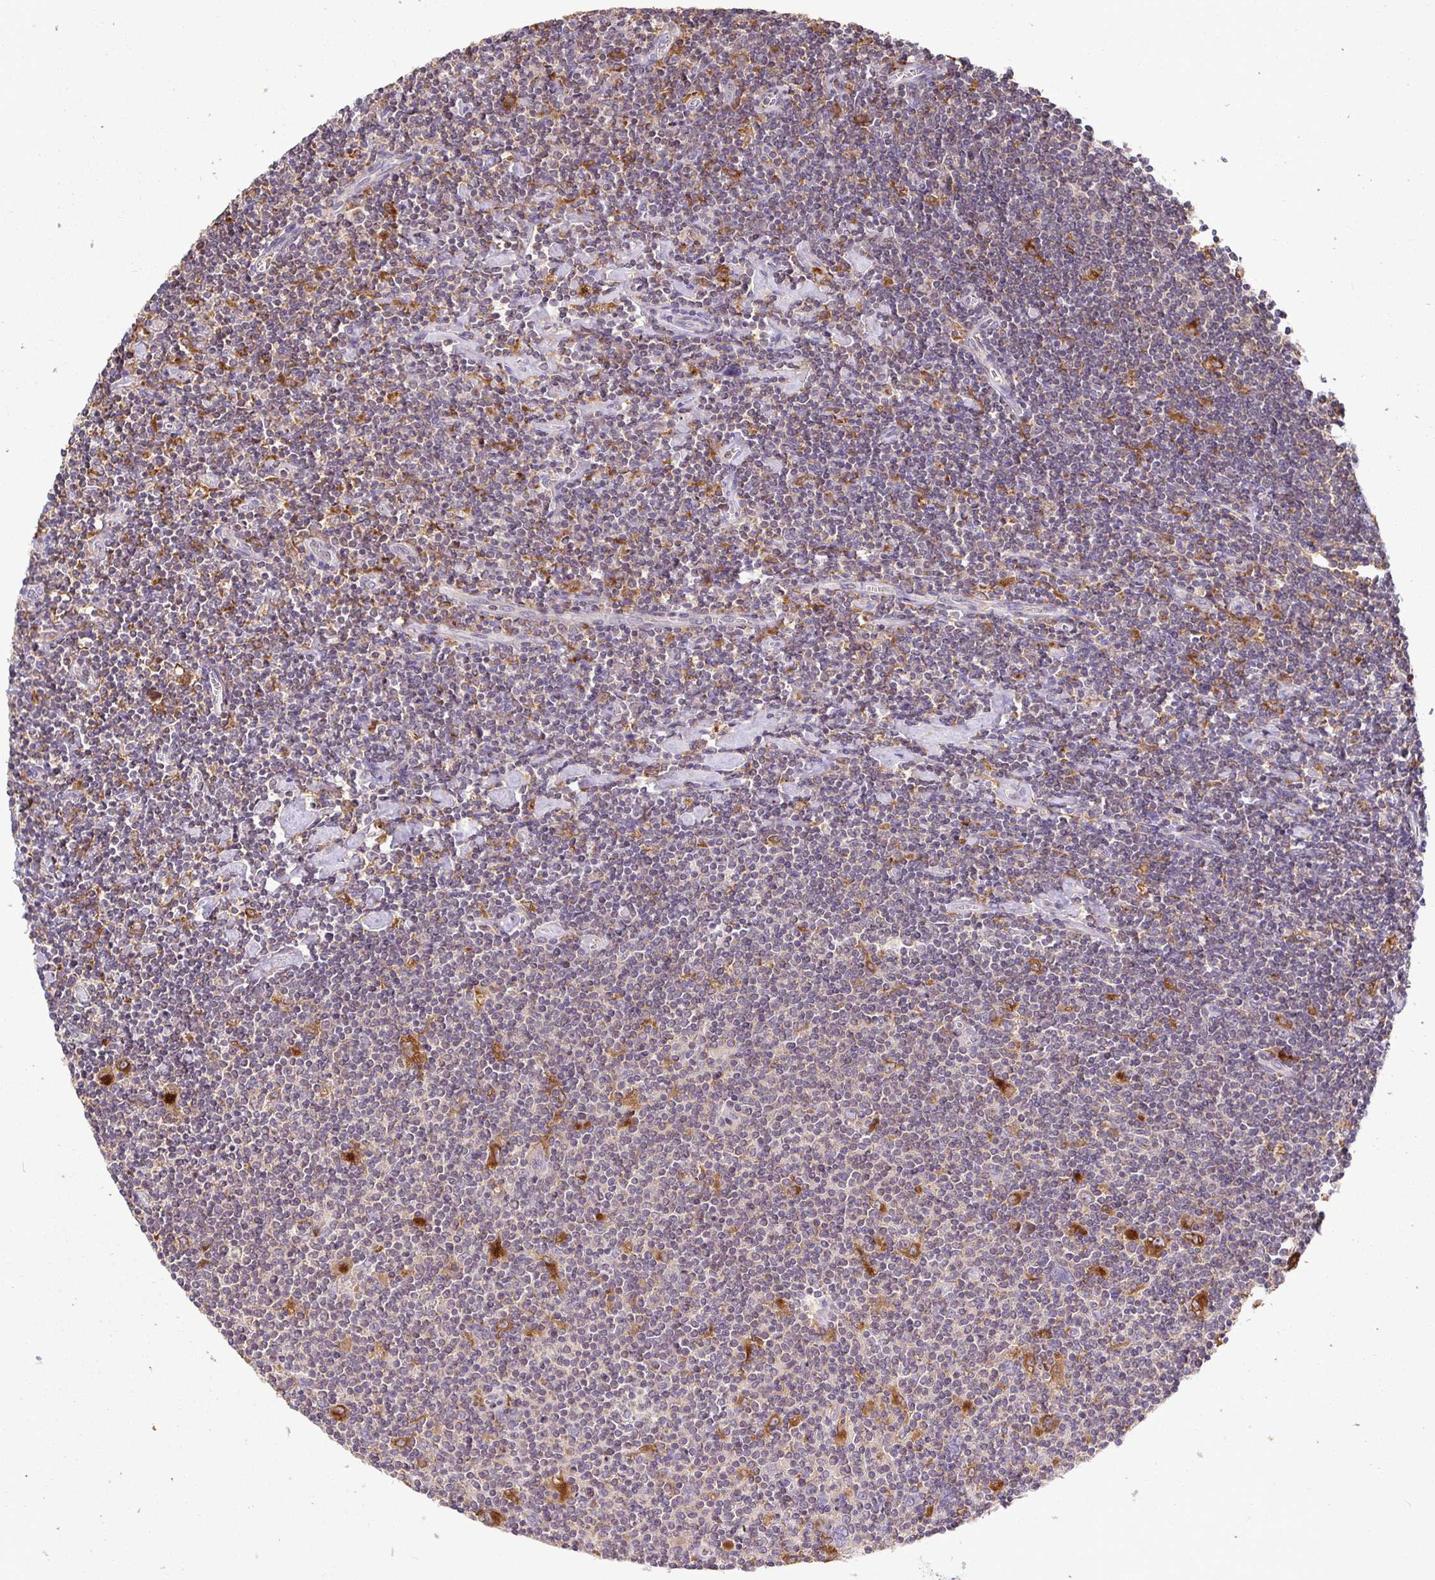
{"staining": {"intensity": "negative", "quantity": "none", "location": "none"}, "tissue": "lymphoma", "cell_type": "Tumor cells", "image_type": "cancer", "snomed": [{"axis": "morphology", "description": "Hodgkin's disease, NOS"}, {"axis": "topography", "description": "Lymph node"}], "caption": "Tumor cells show no significant positivity in Hodgkin's disease.", "gene": "ATP6V1F", "patient": {"sex": "male", "age": 40}}